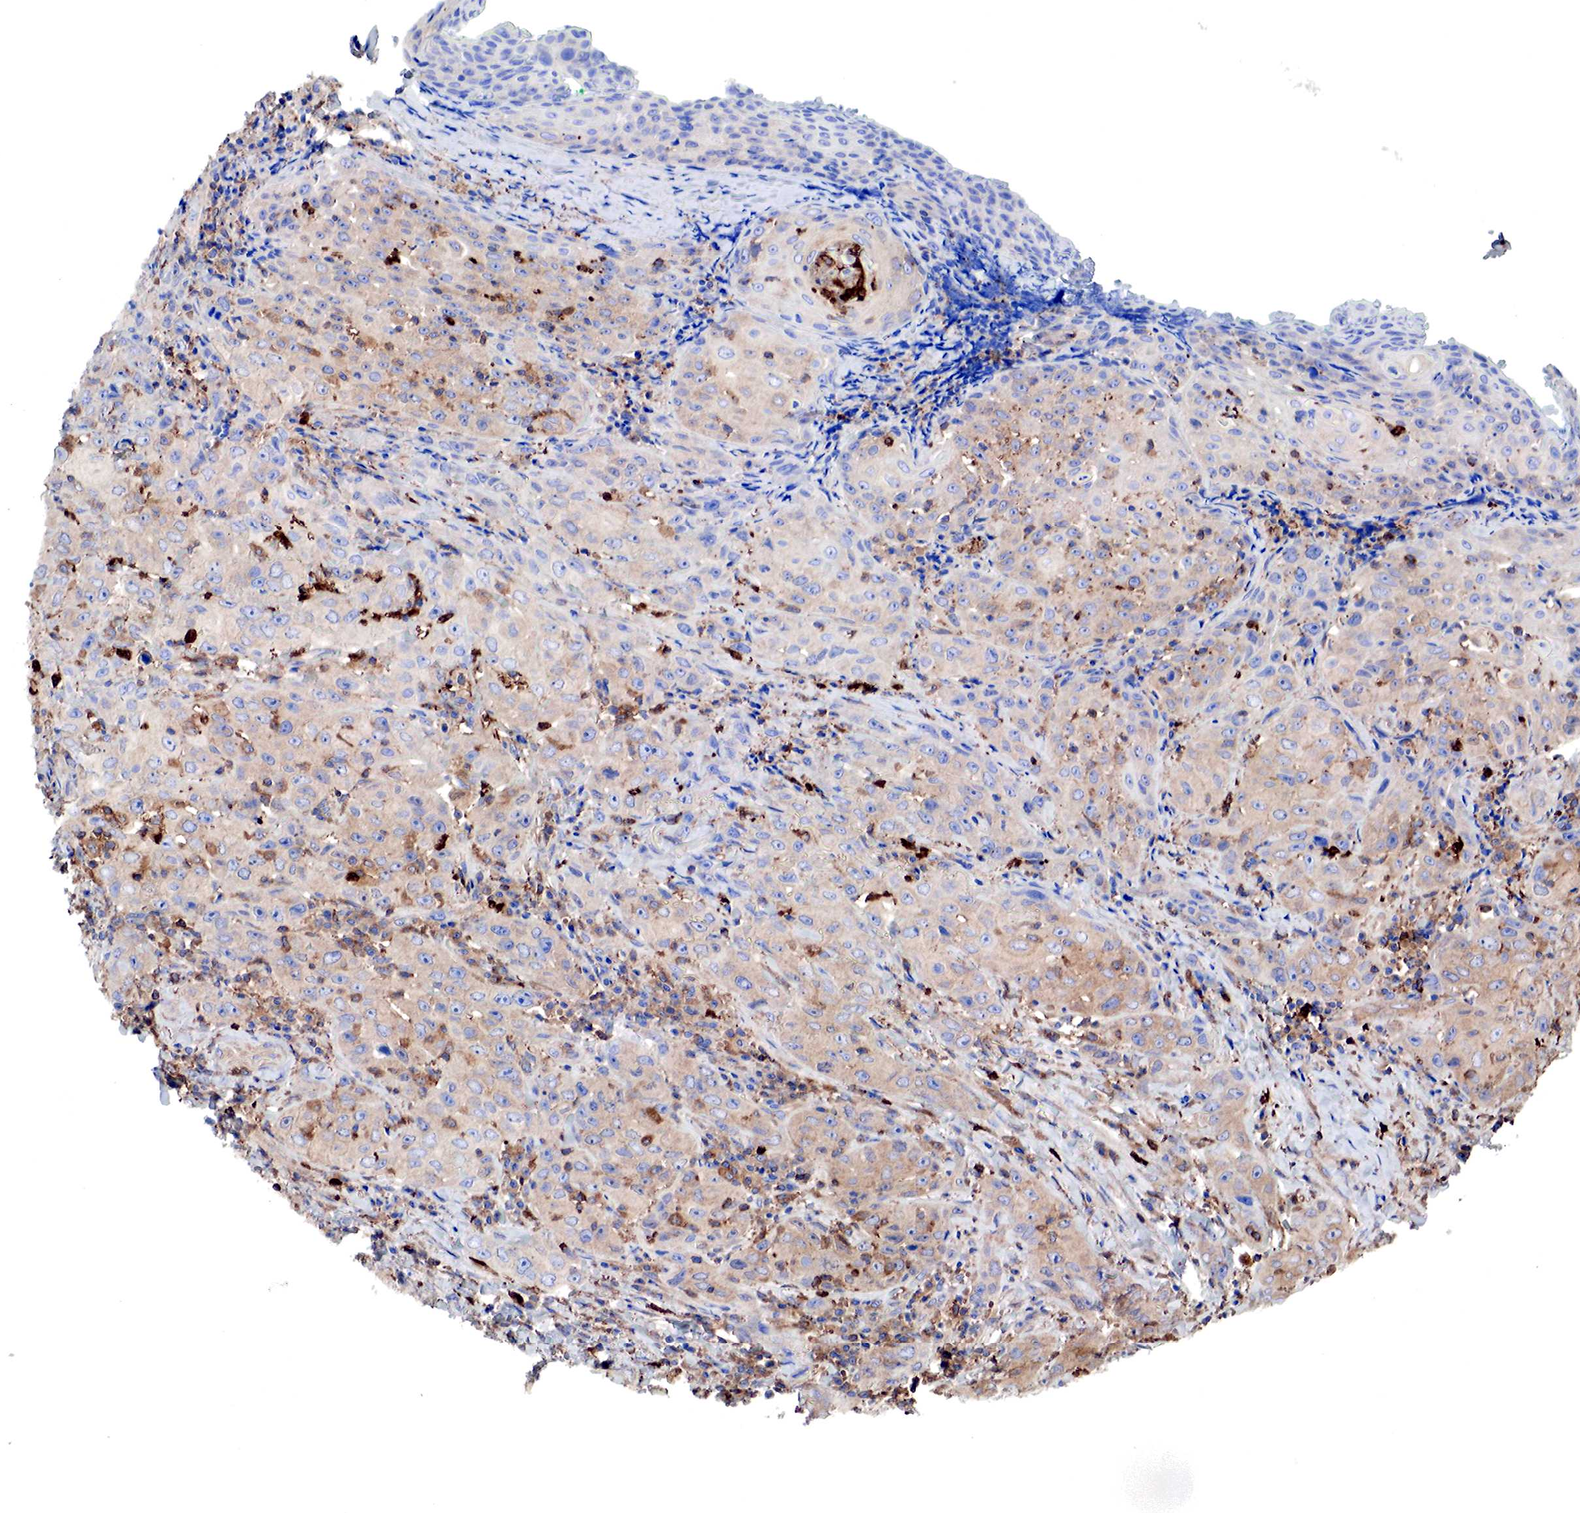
{"staining": {"intensity": "moderate", "quantity": "25%-75%", "location": "cytoplasmic/membranous"}, "tissue": "head and neck cancer", "cell_type": "Tumor cells", "image_type": "cancer", "snomed": [{"axis": "morphology", "description": "Squamous cell carcinoma, NOS"}, {"axis": "topography", "description": "Oral tissue"}, {"axis": "topography", "description": "Head-Neck"}], "caption": "A brown stain labels moderate cytoplasmic/membranous staining of a protein in human head and neck cancer (squamous cell carcinoma) tumor cells.", "gene": "G6PD", "patient": {"sex": "female", "age": 82}}